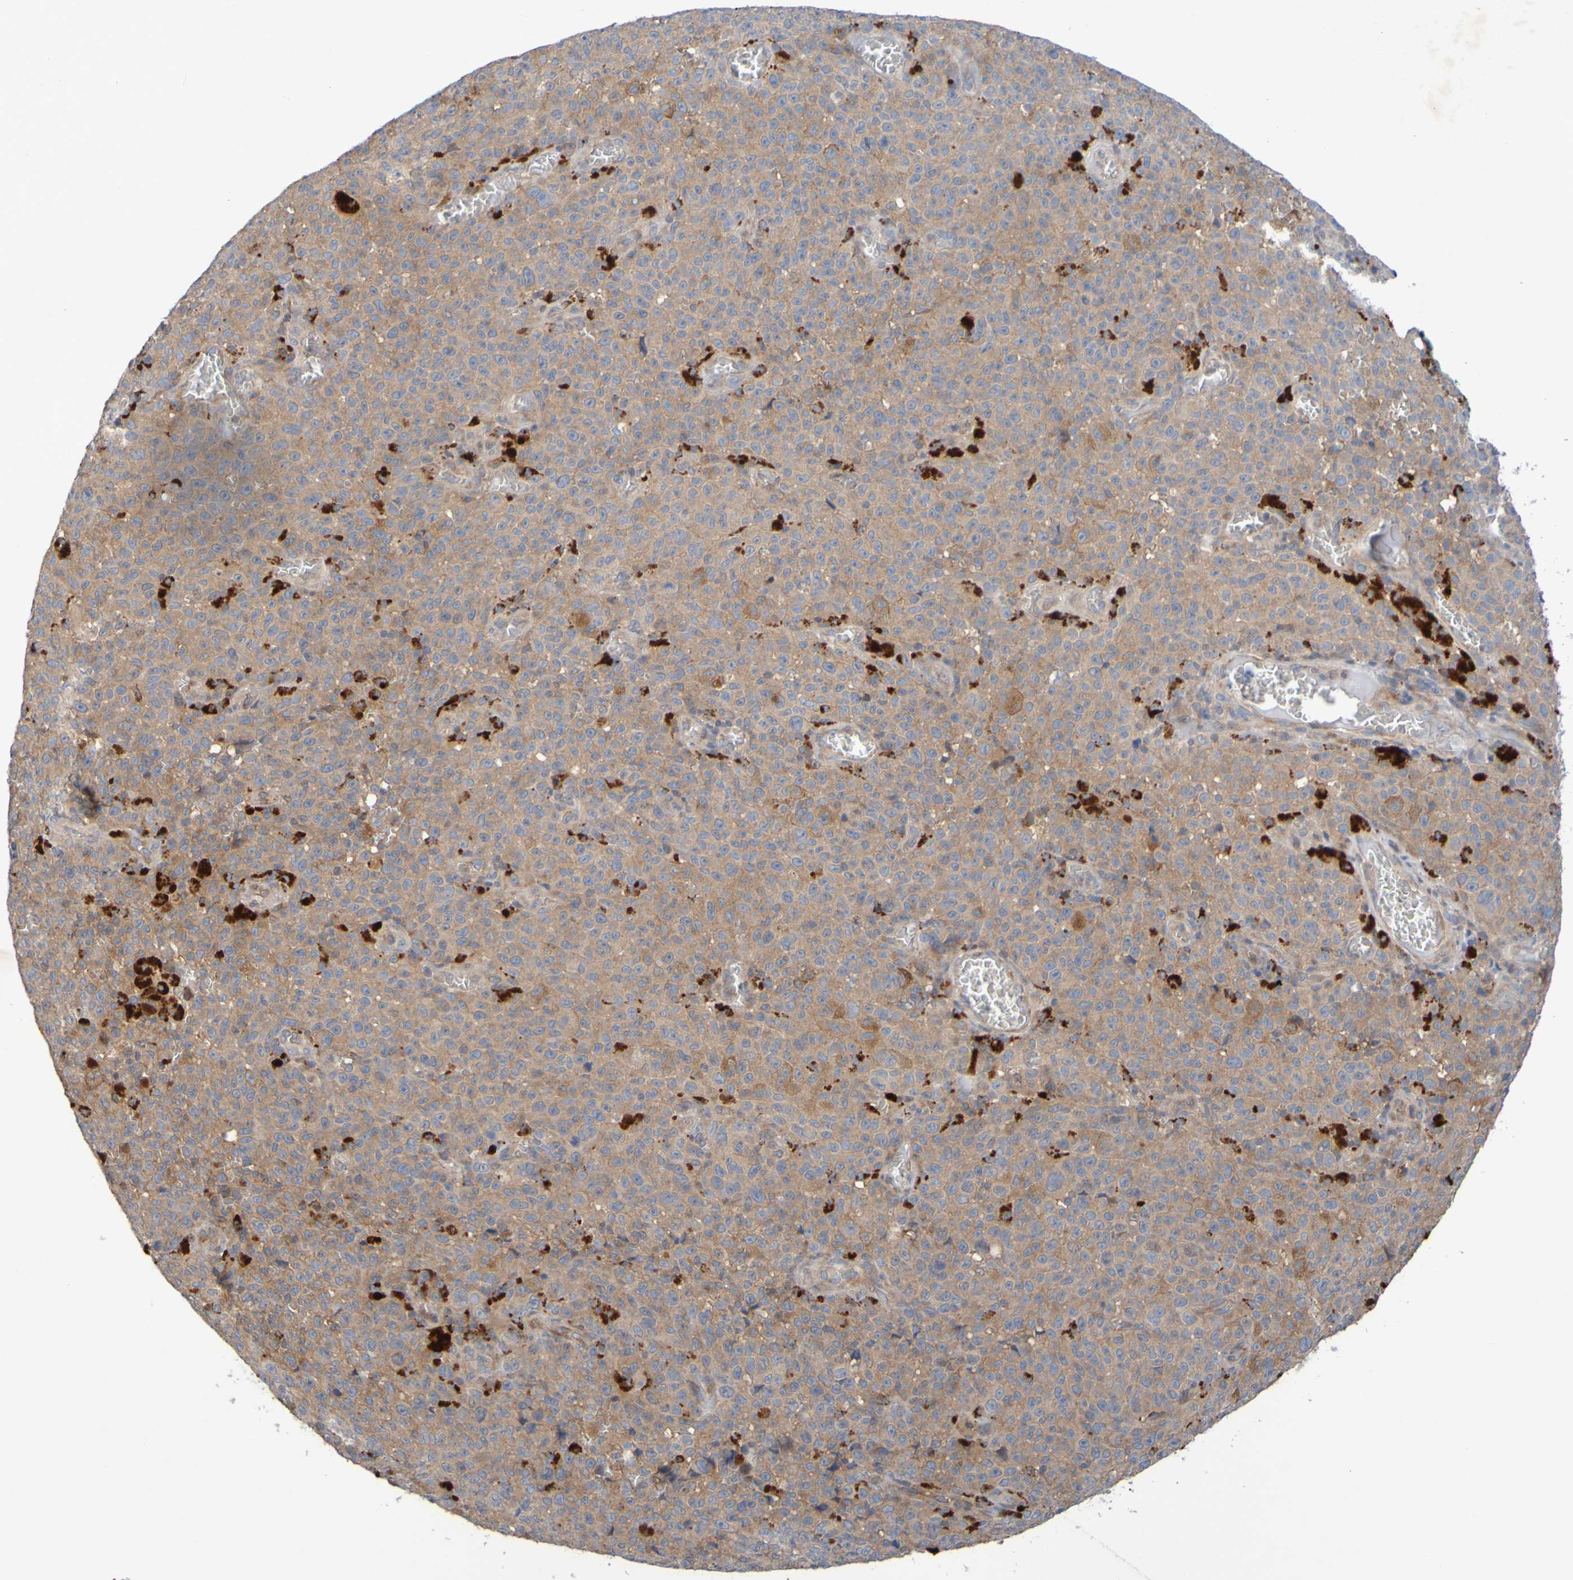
{"staining": {"intensity": "moderate", "quantity": ">75%", "location": "cytoplasmic/membranous"}, "tissue": "melanoma", "cell_type": "Tumor cells", "image_type": "cancer", "snomed": [{"axis": "morphology", "description": "Malignant melanoma, NOS"}, {"axis": "topography", "description": "Skin"}], "caption": "Immunohistochemistry (IHC) photomicrograph of malignant melanoma stained for a protein (brown), which shows medium levels of moderate cytoplasmic/membranous expression in approximately >75% of tumor cells.", "gene": "SDK1", "patient": {"sex": "female", "age": 82}}